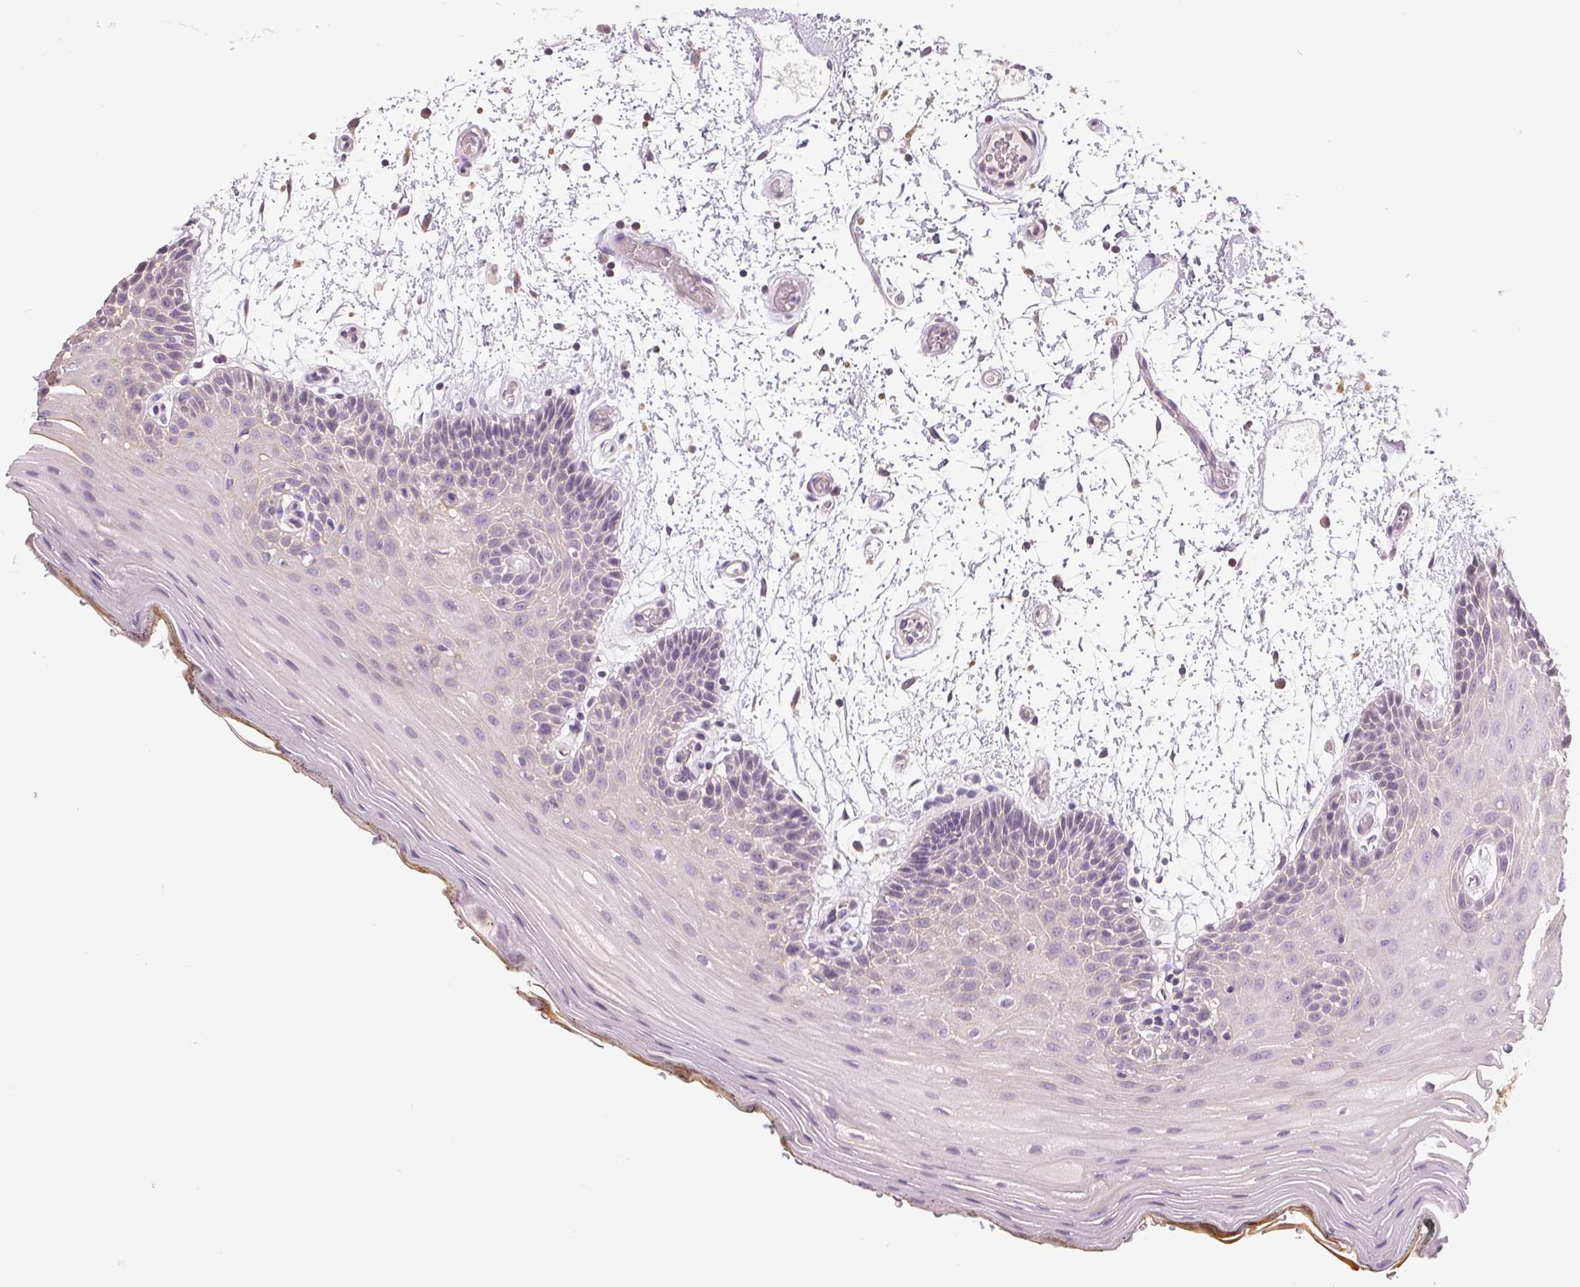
{"staining": {"intensity": "negative", "quantity": "none", "location": "none"}, "tissue": "oral mucosa", "cell_type": "Squamous epithelial cells", "image_type": "normal", "snomed": [{"axis": "morphology", "description": "Normal tissue, NOS"}, {"axis": "morphology", "description": "Squamous cell carcinoma, NOS"}, {"axis": "topography", "description": "Oral tissue"}, {"axis": "topography", "description": "Head-Neck"}], "caption": "Histopathology image shows no significant protein positivity in squamous epithelial cells of unremarkable oral mucosa. The staining is performed using DAB (3,3'-diaminobenzidine) brown chromogen with nuclei counter-stained in using hematoxylin.", "gene": "VTCN1", "patient": {"sex": "male", "age": 52}}